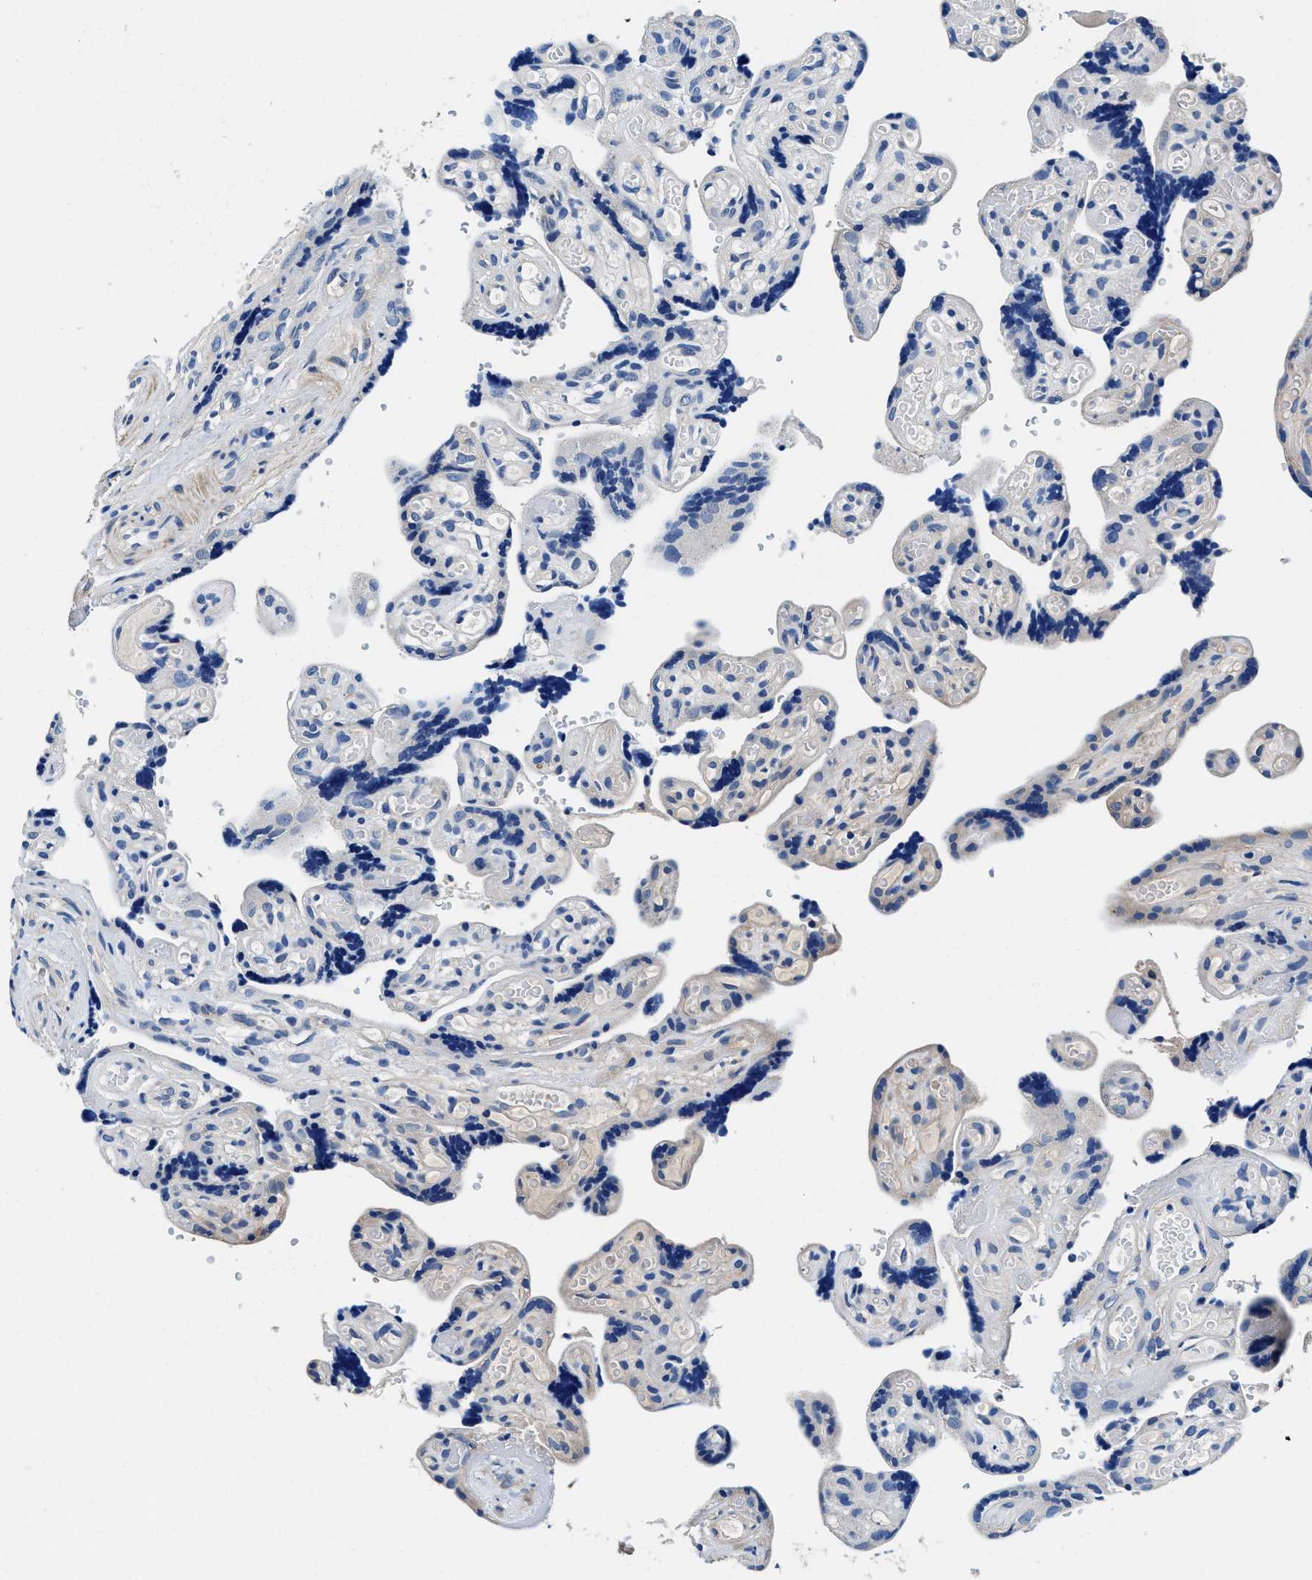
{"staining": {"intensity": "negative", "quantity": "none", "location": "none"}, "tissue": "placenta", "cell_type": "Decidual cells", "image_type": "normal", "snomed": [{"axis": "morphology", "description": "Normal tissue, NOS"}, {"axis": "topography", "description": "Placenta"}], "caption": "Immunohistochemistry of normal placenta demonstrates no positivity in decidual cells. (DAB (3,3'-diaminobenzidine) IHC, high magnification).", "gene": "NEU1", "patient": {"sex": "female", "age": 30}}